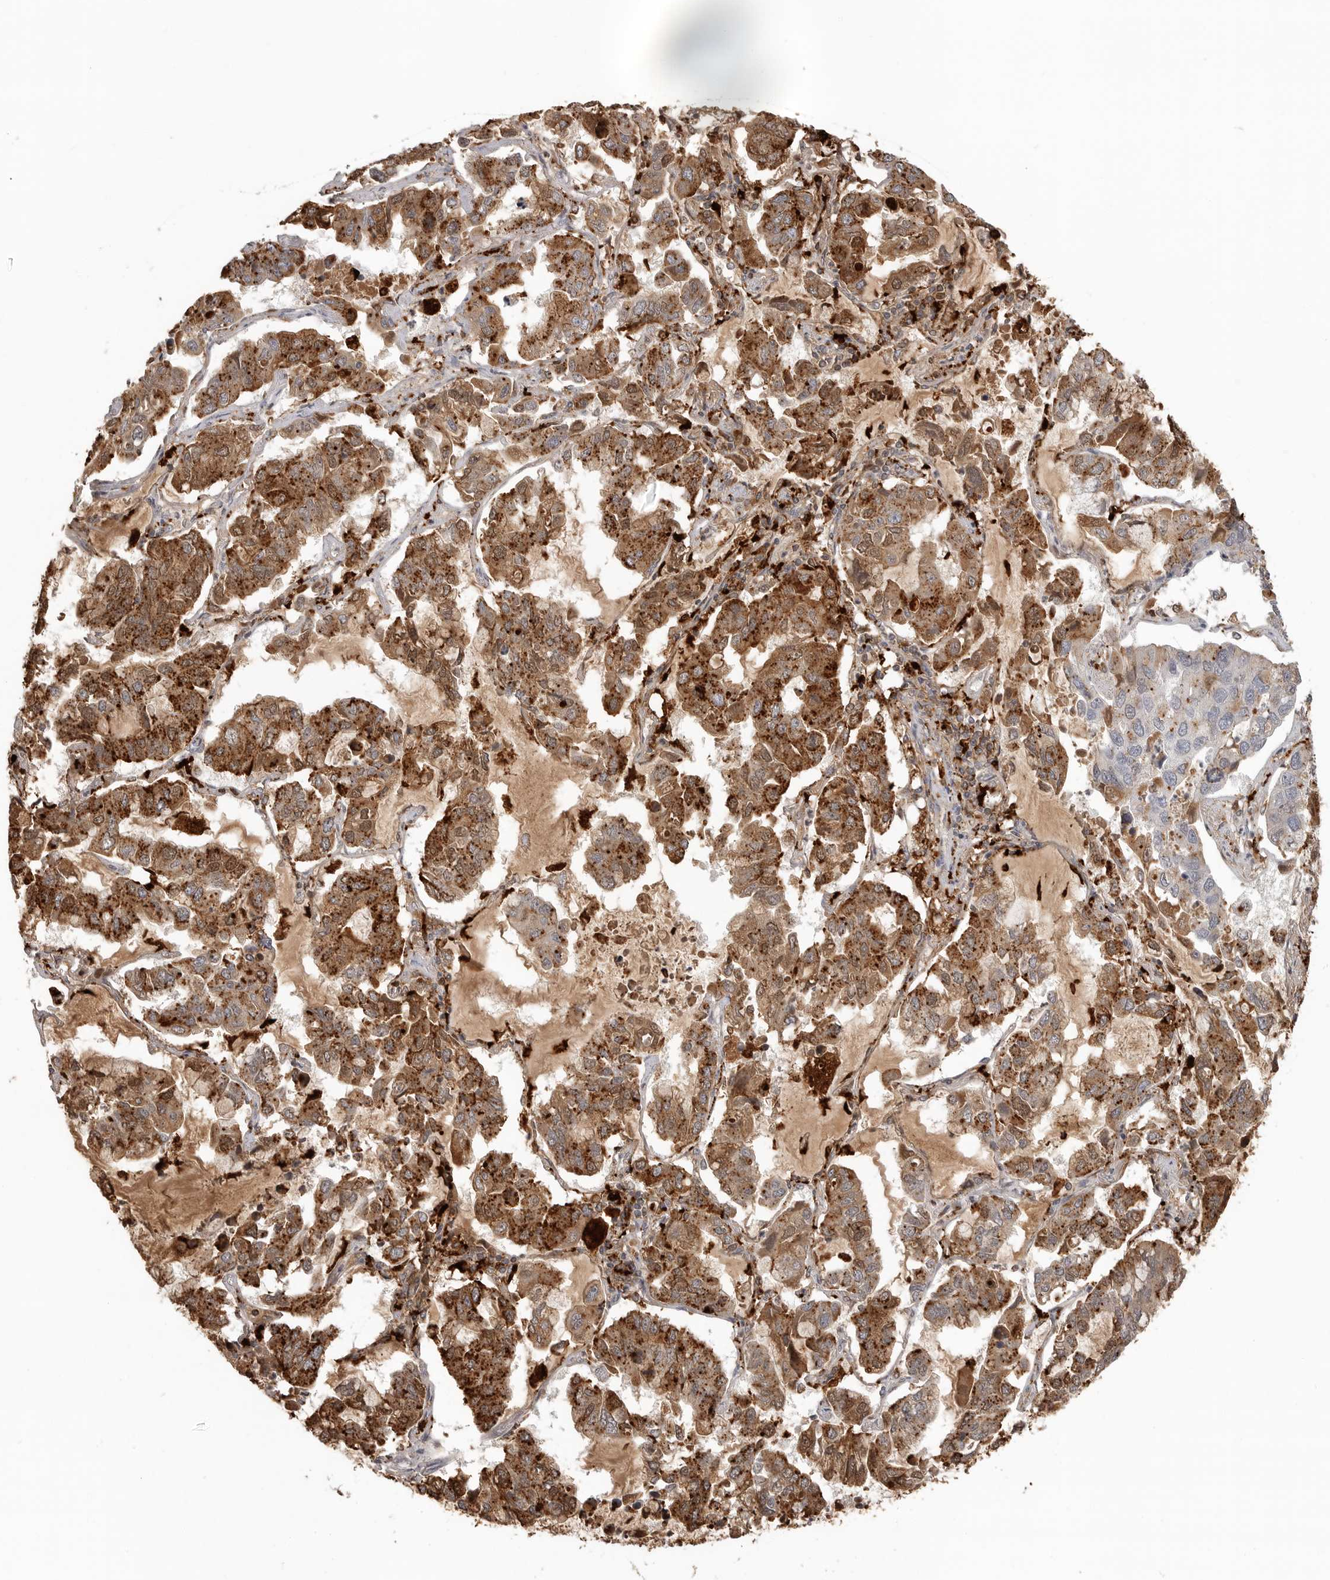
{"staining": {"intensity": "moderate", "quantity": ">75%", "location": "cytoplasmic/membranous"}, "tissue": "lung cancer", "cell_type": "Tumor cells", "image_type": "cancer", "snomed": [{"axis": "morphology", "description": "Adenocarcinoma, NOS"}, {"axis": "topography", "description": "Lung"}], "caption": "Immunohistochemistry histopathology image of neoplastic tissue: human lung cancer (adenocarcinoma) stained using IHC reveals medium levels of moderate protein expression localized specifically in the cytoplasmic/membranous of tumor cells, appearing as a cytoplasmic/membranous brown color.", "gene": "IFI30", "patient": {"sex": "male", "age": 64}}